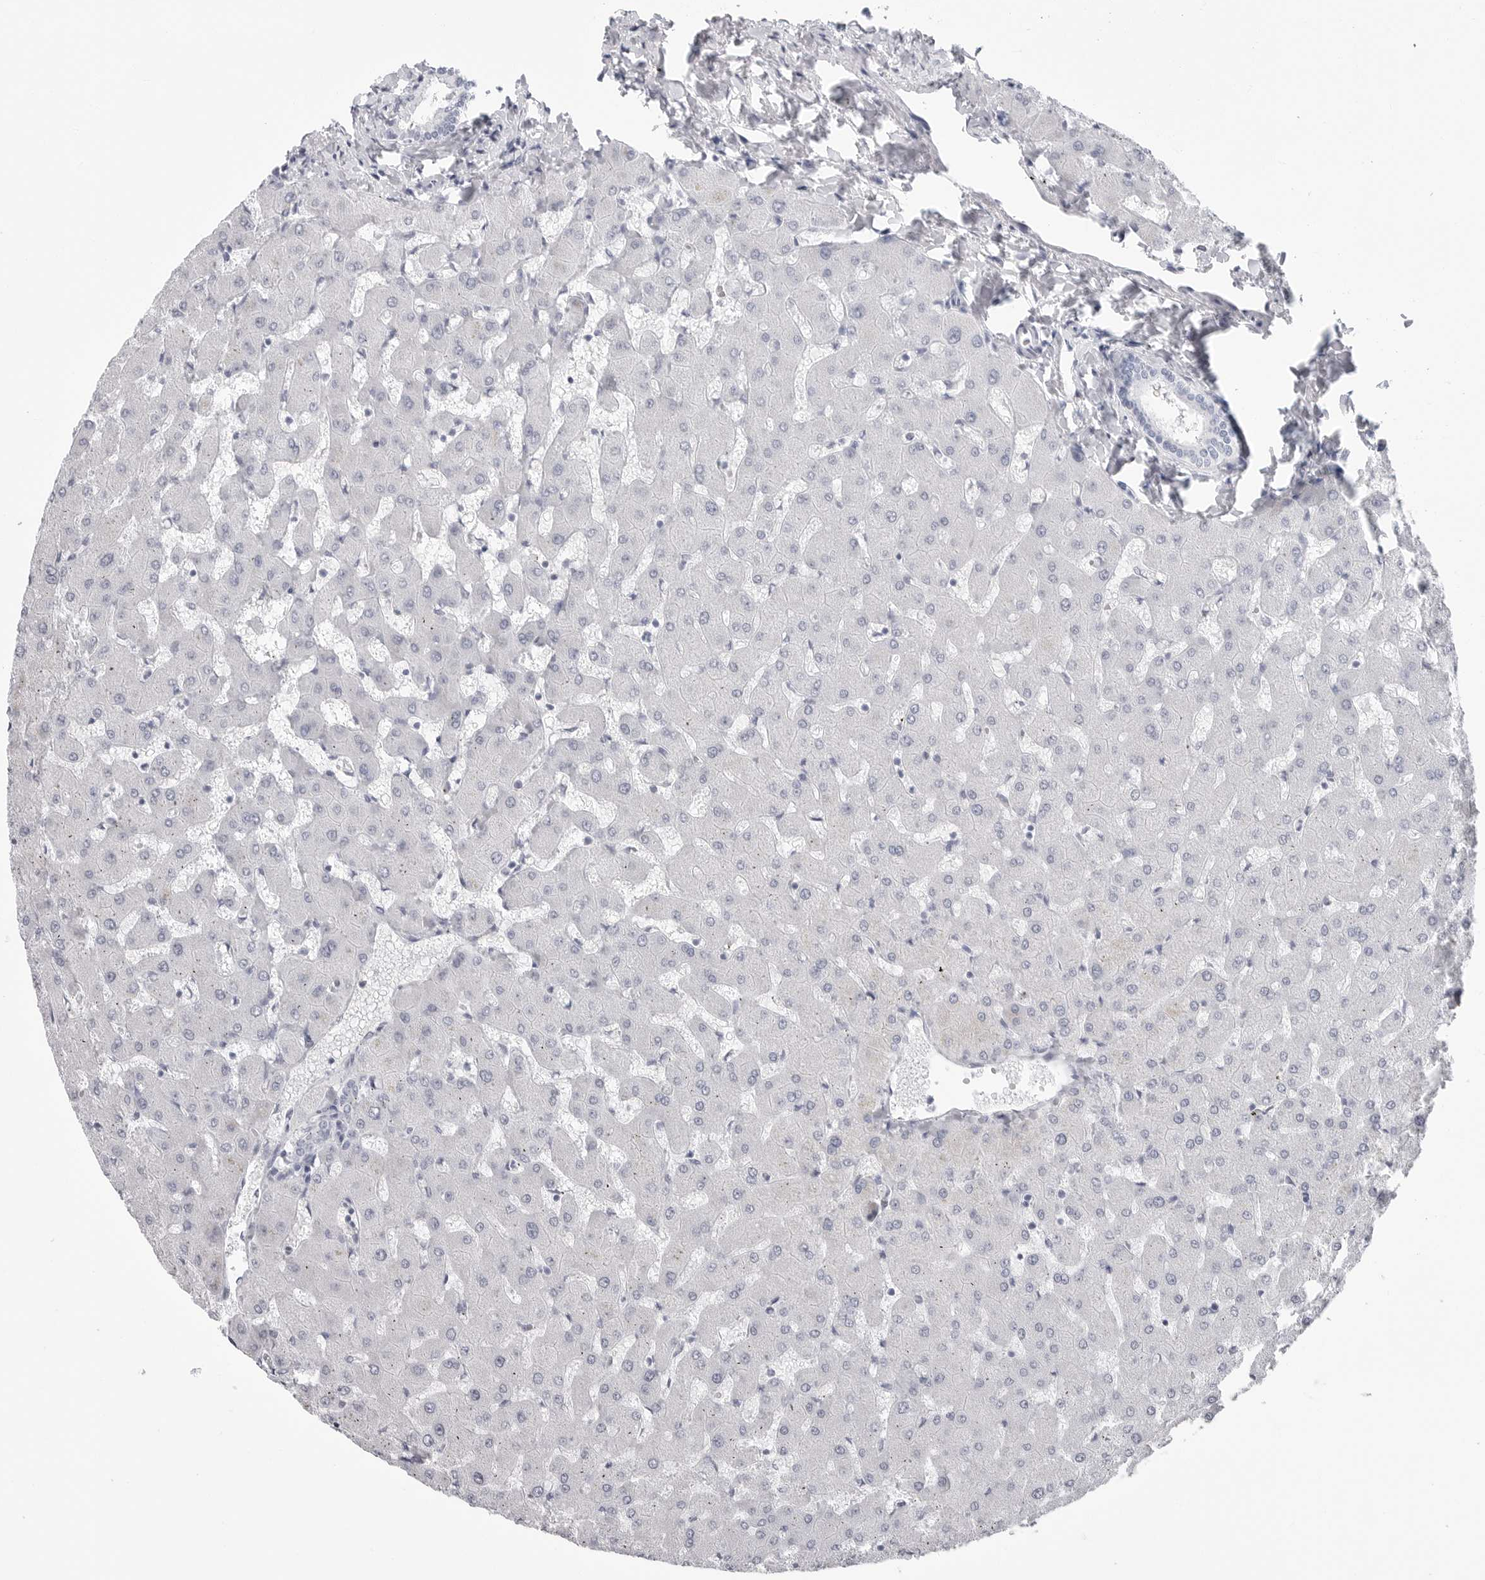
{"staining": {"intensity": "negative", "quantity": "none", "location": "none"}, "tissue": "liver", "cell_type": "Cholangiocytes", "image_type": "normal", "snomed": [{"axis": "morphology", "description": "Normal tissue, NOS"}, {"axis": "topography", "description": "Liver"}], "caption": "Immunohistochemistry (IHC) micrograph of unremarkable human liver stained for a protein (brown), which demonstrates no positivity in cholangiocytes.", "gene": "CSH1", "patient": {"sex": "female", "age": 63}}